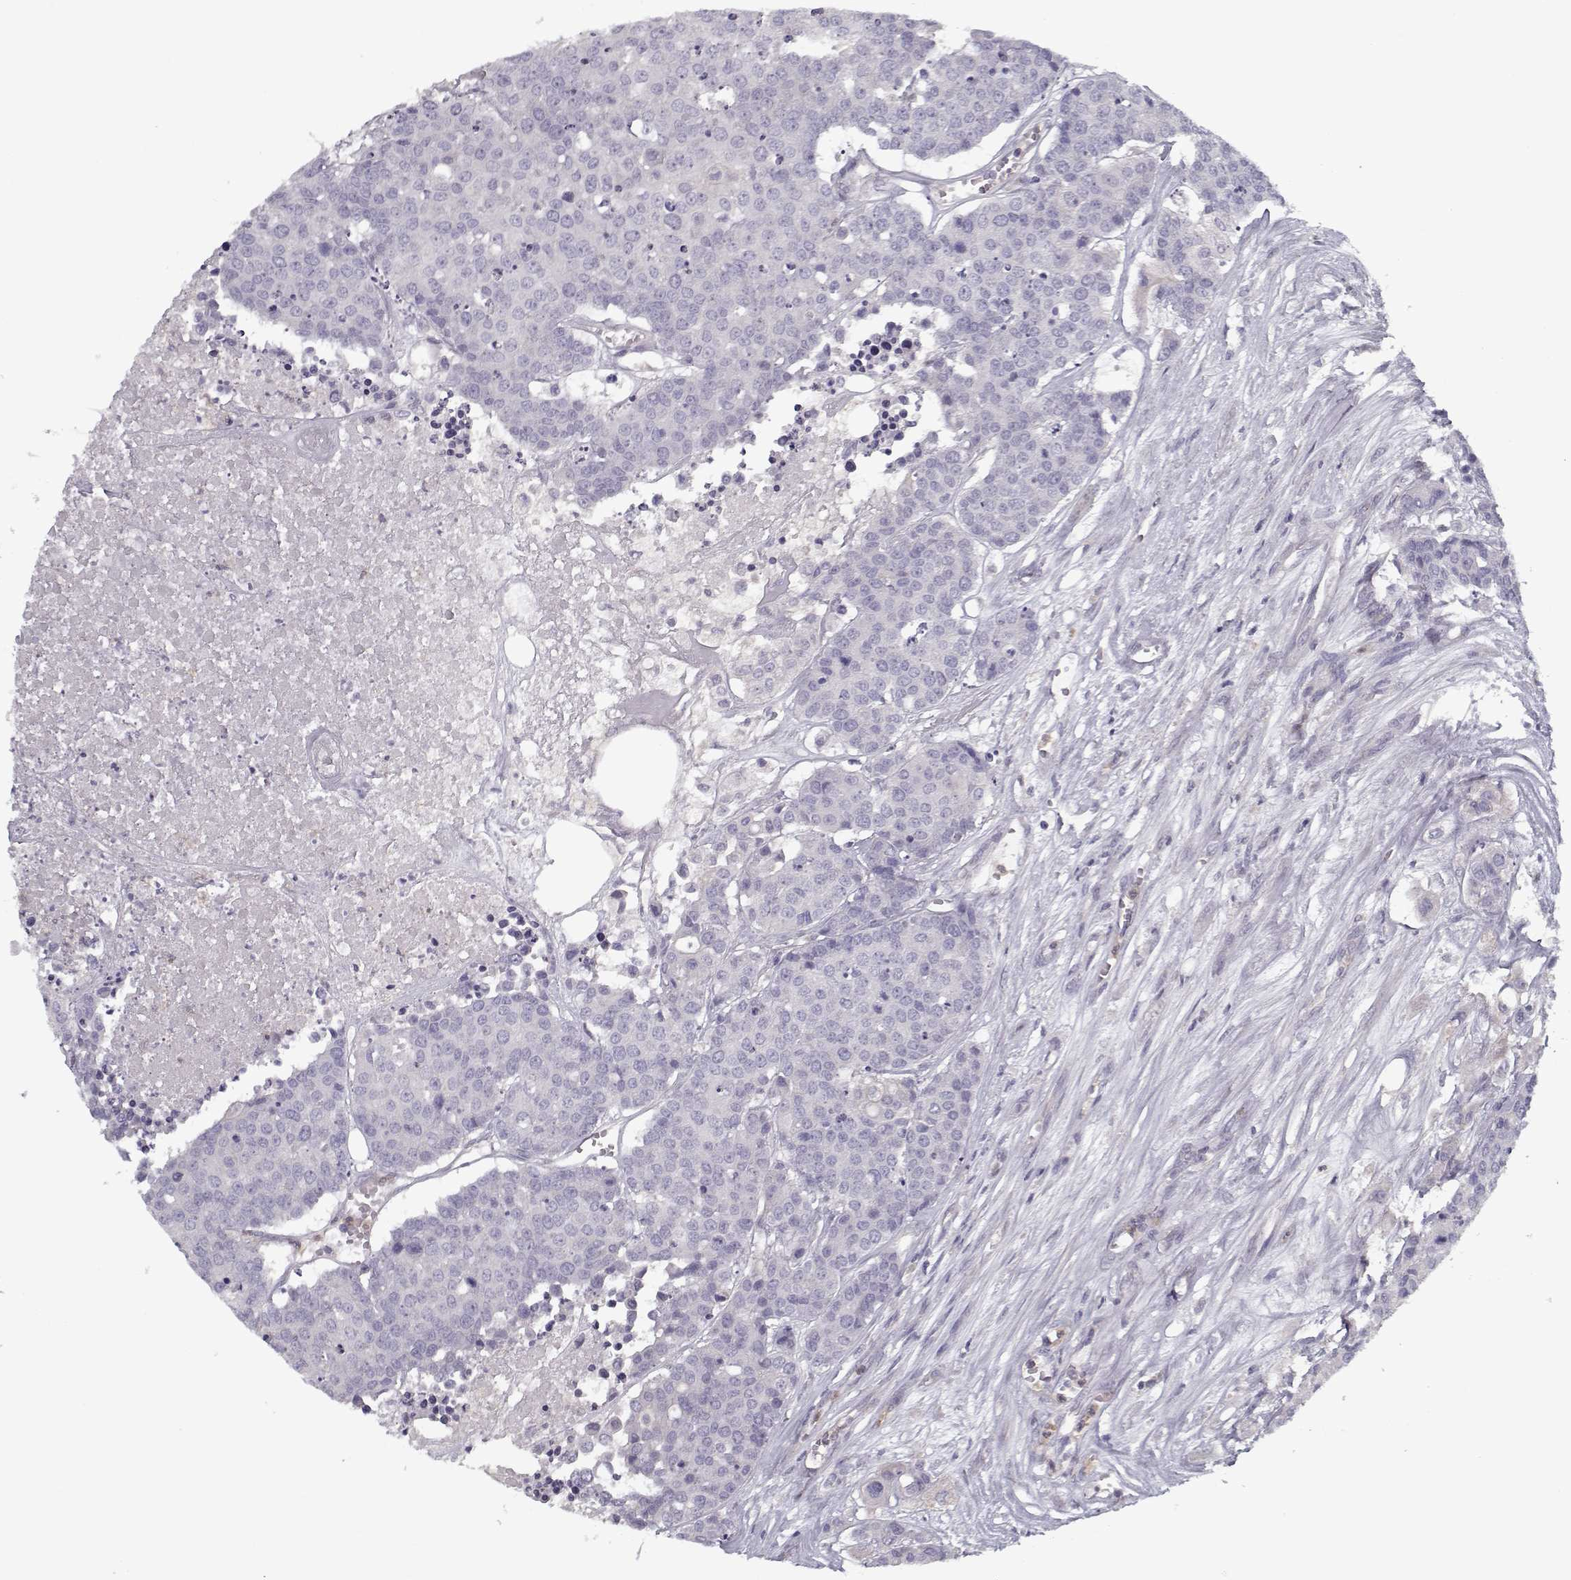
{"staining": {"intensity": "negative", "quantity": "none", "location": "none"}, "tissue": "carcinoid", "cell_type": "Tumor cells", "image_type": "cancer", "snomed": [{"axis": "morphology", "description": "Carcinoid, malignant, NOS"}, {"axis": "topography", "description": "Colon"}], "caption": "Immunohistochemistry micrograph of carcinoid stained for a protein (brown), which displays no staining in tumor cells.", "gene": "UNC13D", "patient": {"sex": "male", "age": 81}}